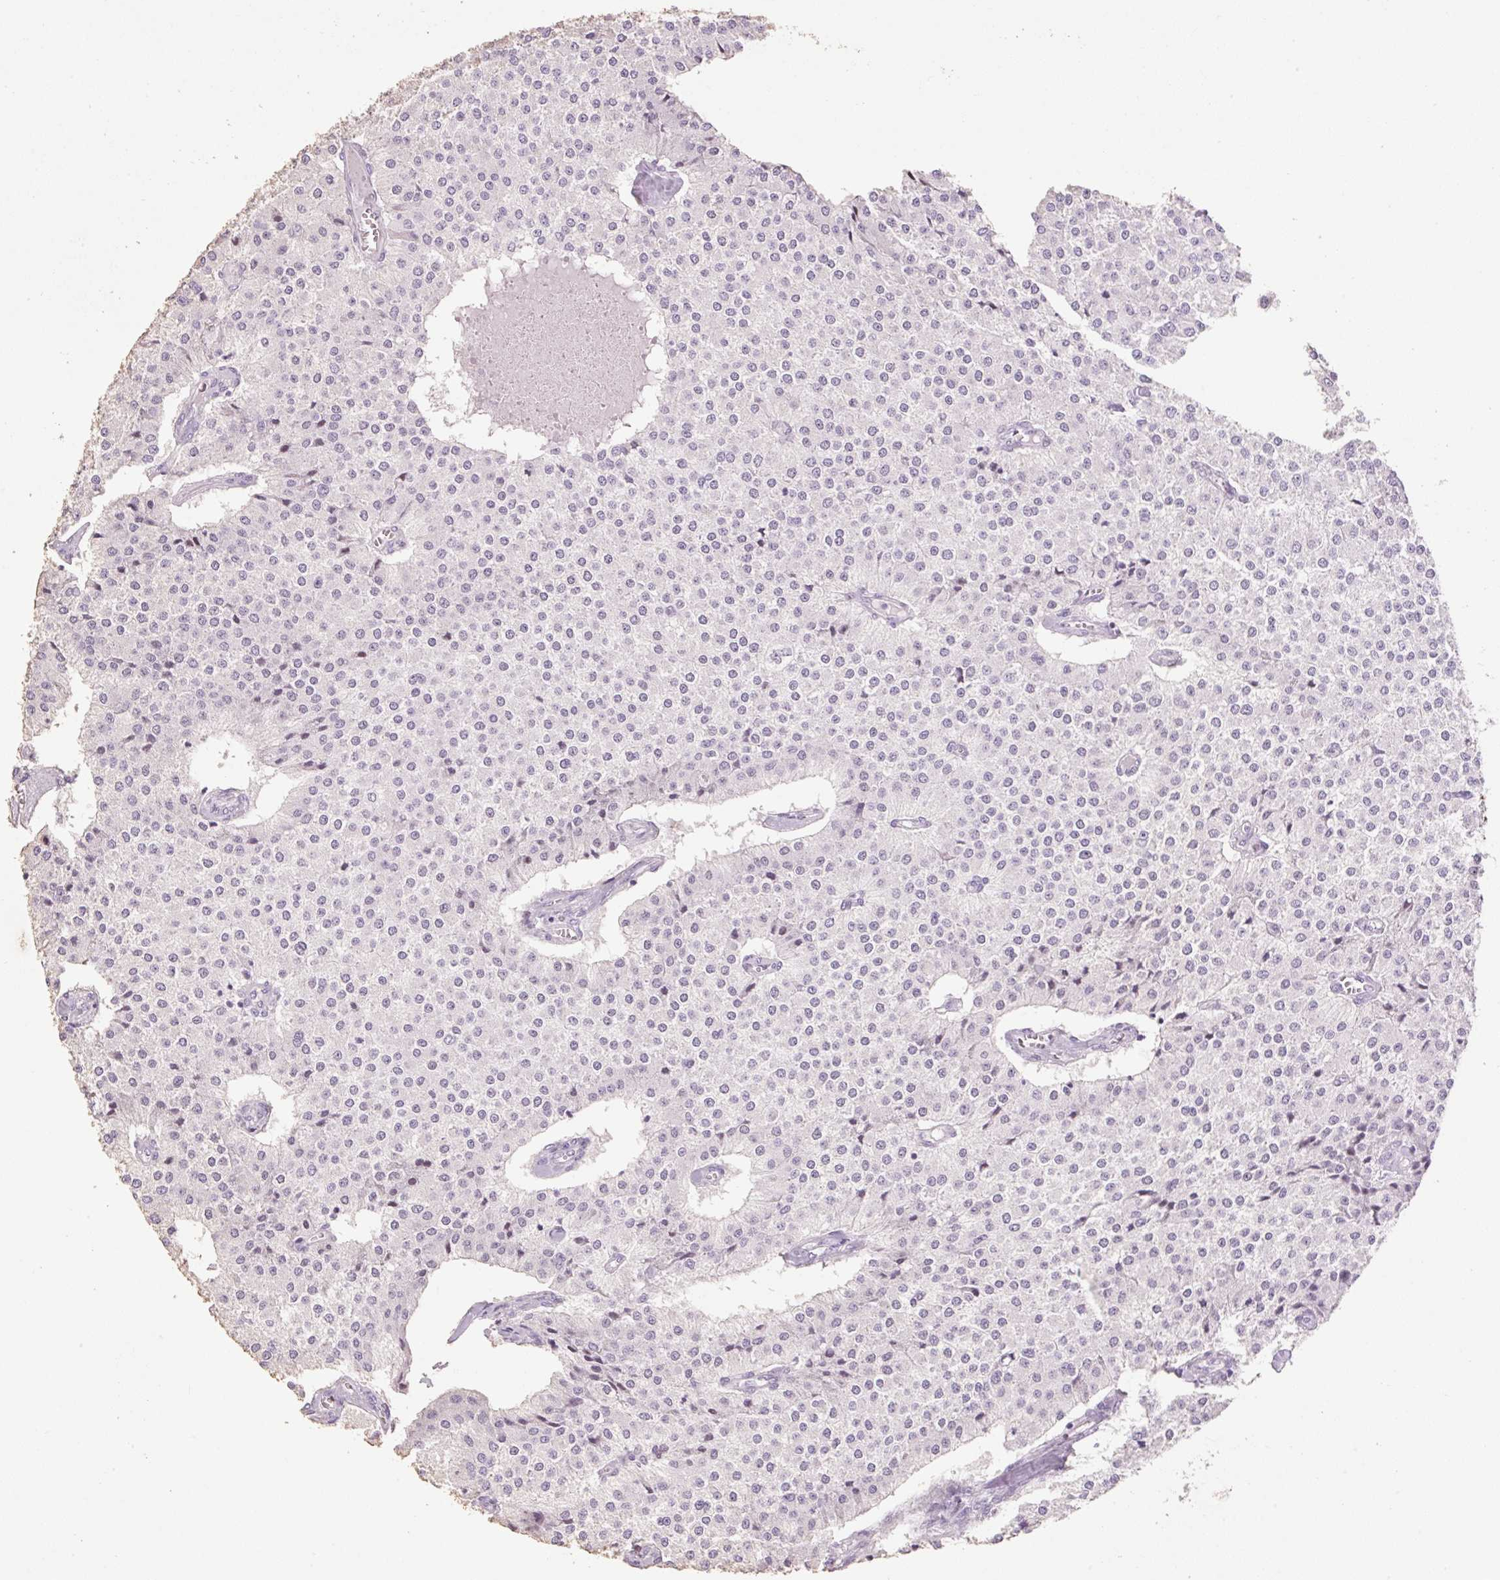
{"staining": {"intensity": "negative", "quantity": "none", "location": "none"}, "tissue": "carcinoid", "cell_type": "Tumor cells", "image_type": "cancer", "snomed": [{"axis": "morphology", "description": "Carcinoid, malignant, NOS"}, {"axis": "topography", "description": "Colon"}], "caption": "High magnification brightfield microscopy of malignant carcinoid stained with DAB (brown) and counterstained with hematoxylin (blue): tumor cells show no significant positivity.", "gene": "SP140L", "patient": {"sex": "female", "age": 52}}